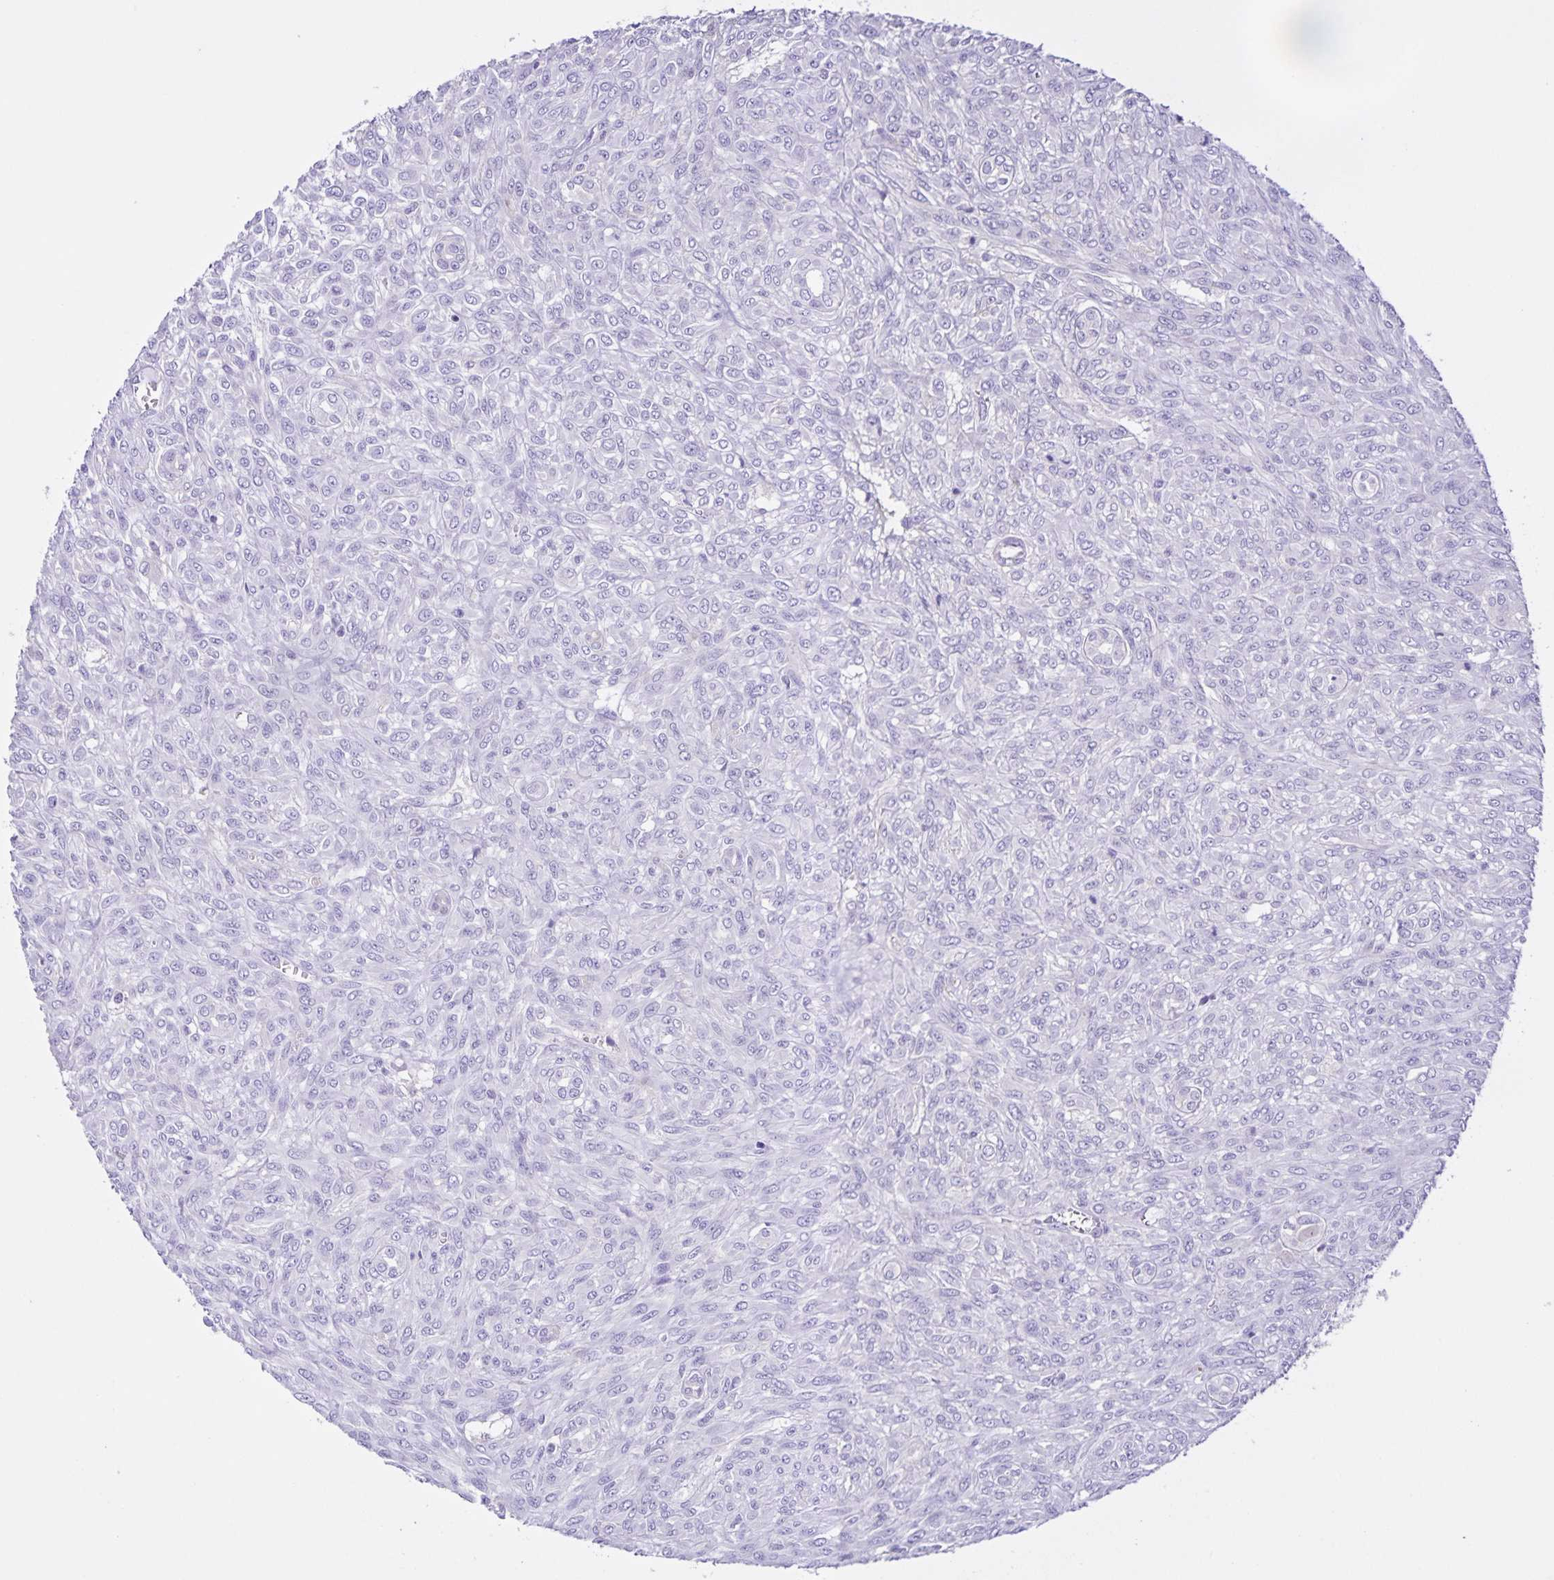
{"staining": {"intensity": "negative", "quantity": "none", "location": "none"}, "tissue": "renal cancer", "cell_type": "Tumor cells", "image_type": "cancer", "snomed": [{"axis": "morphology", "description": "Adenocarcinoma, NOS"}, {"axis": "topography", "description": "Kidney"}], "caption": "A photomicrograph of human adenocarcinoma (renal) is negative for staining in tumor cells.", "gene": "BOLL", "patient": {"sex": "male", "age": 58}}